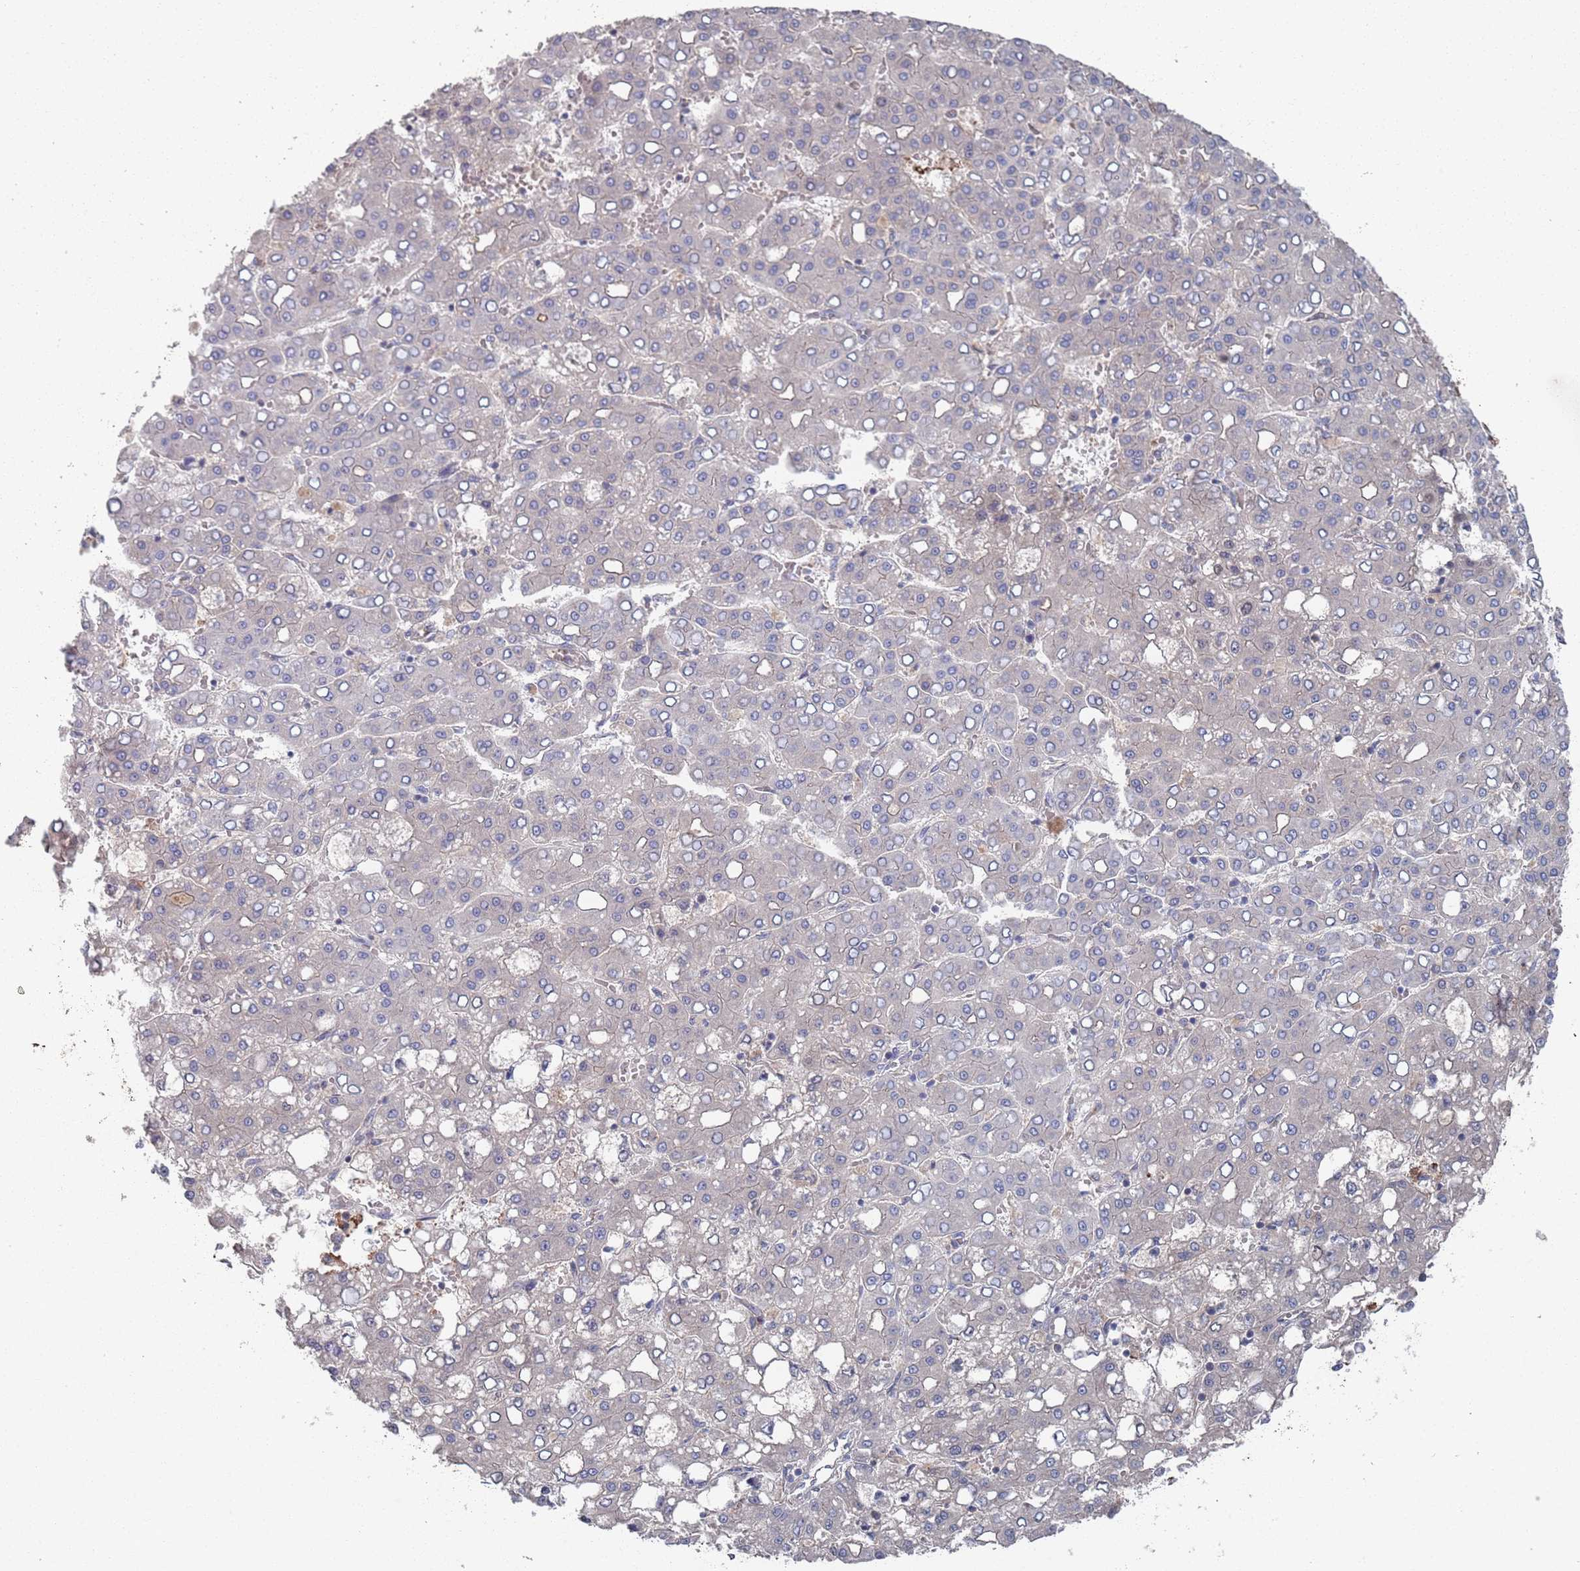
{"staining": {"intensity": "negative", "quantity": "none", "location": "none"}, "tissue": "liver cancer", "cell_type": "Tumor cells", "image_type": "cancer", "snomed": [{"axis": "morphology", "description": "Carcinoma, Hepatocellular, NOS"}, {"axis": "topography", "description": "Liver"}], "caption": "Immunohistochemical staining of liver cancer (hepatocellular carcinoma) displays no significant expression in tumor cells.", "gene": "PLEKHA4", "patient": {"sex": "male", "age": 65}}